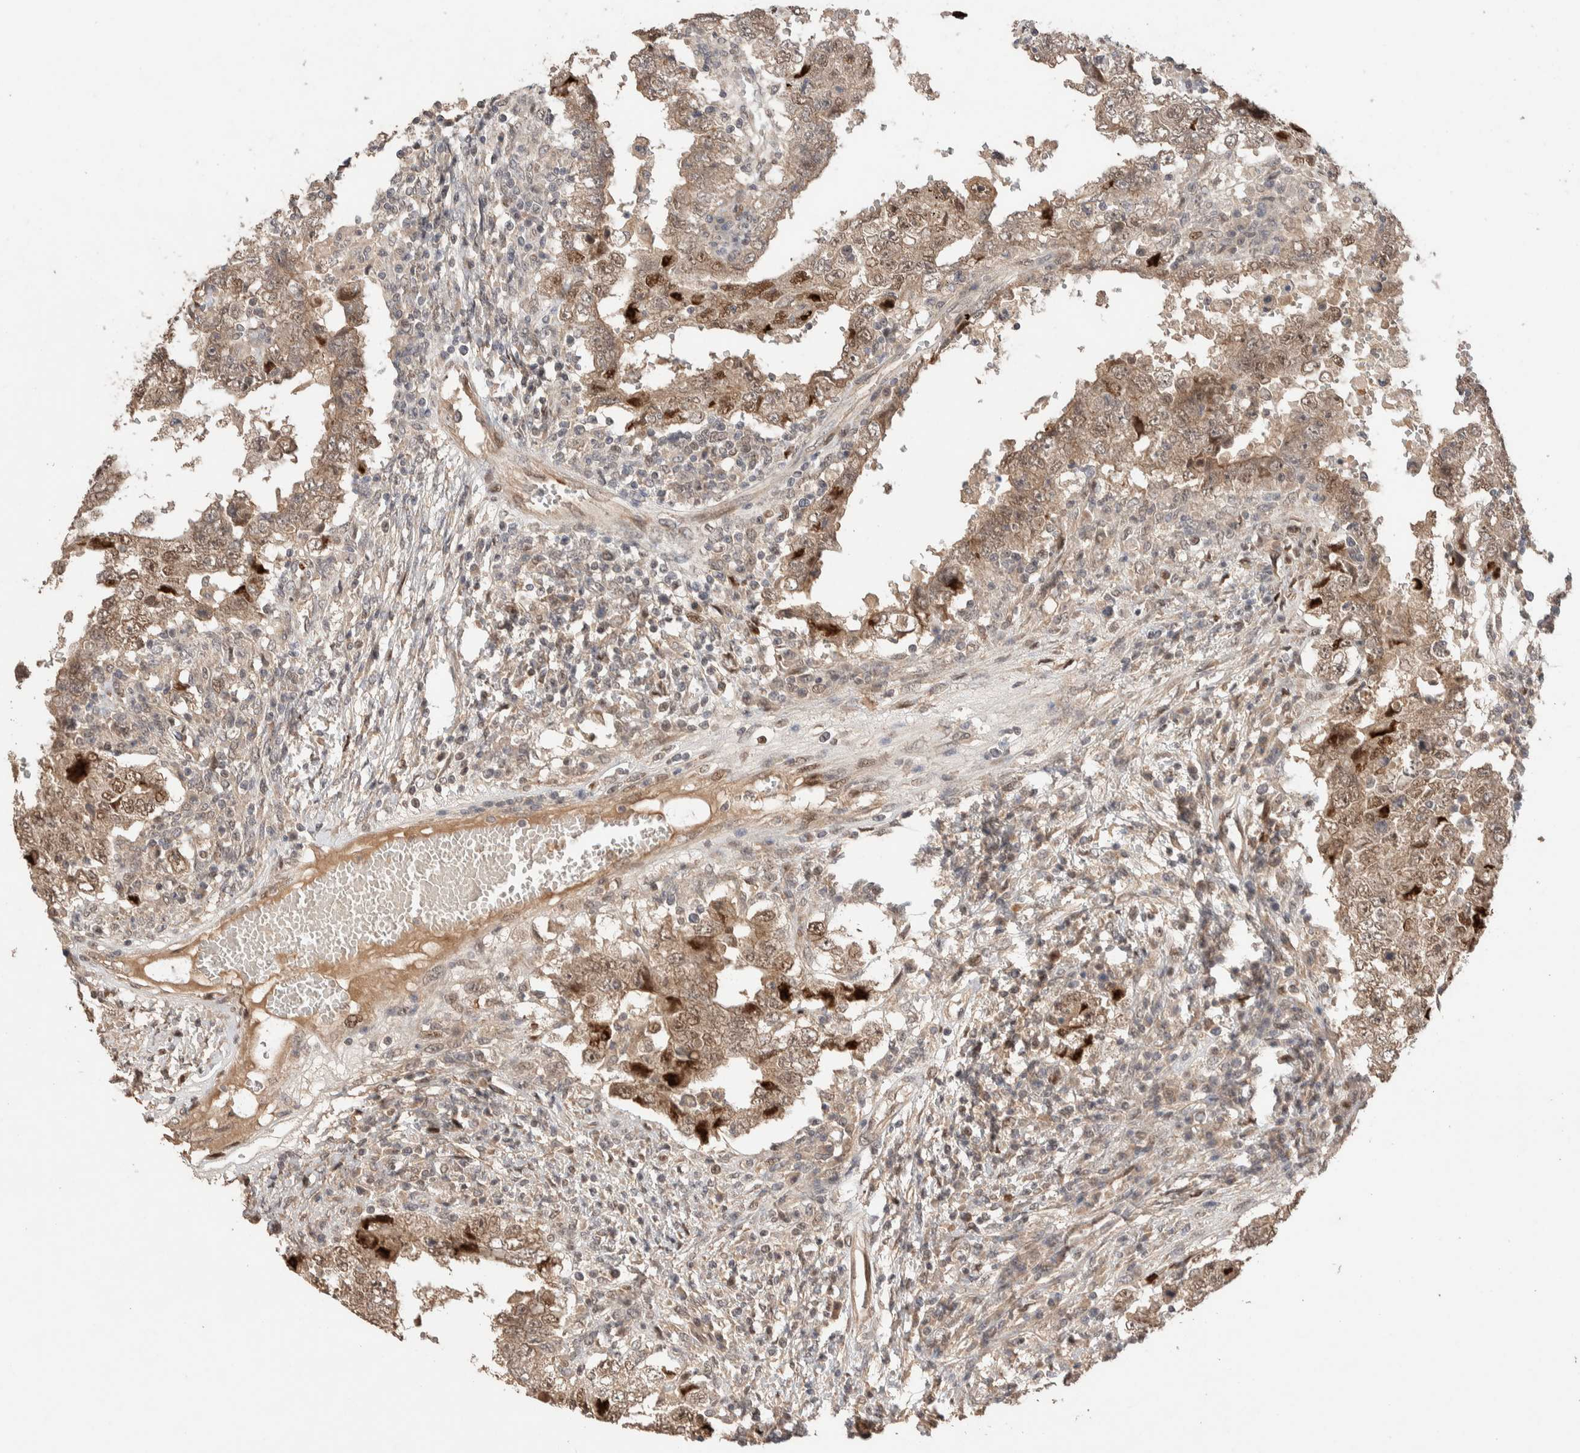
{"staining": {"intensity": "moderate", "quantity": ">75%", "location": "cytoplasmic/membranous,nuclear"}, "tissue": "testis cancer", "cell_type": "Tumor cells", "image_type": "cancer", "snomed": [{"axis": "morphology", "description": "Carcinoma, Embryonal, NOS"}, {"axis": "topography", "description": "Testis"}], "caption": "The image displays a brown stain indicating the presence of a protein in the cytoplasmic/membranous and nuclear of tumor cells in embryonal carcinoma (testis).", "gene": "PRDM15", "patient": {"sex": "male", "age": 26}}